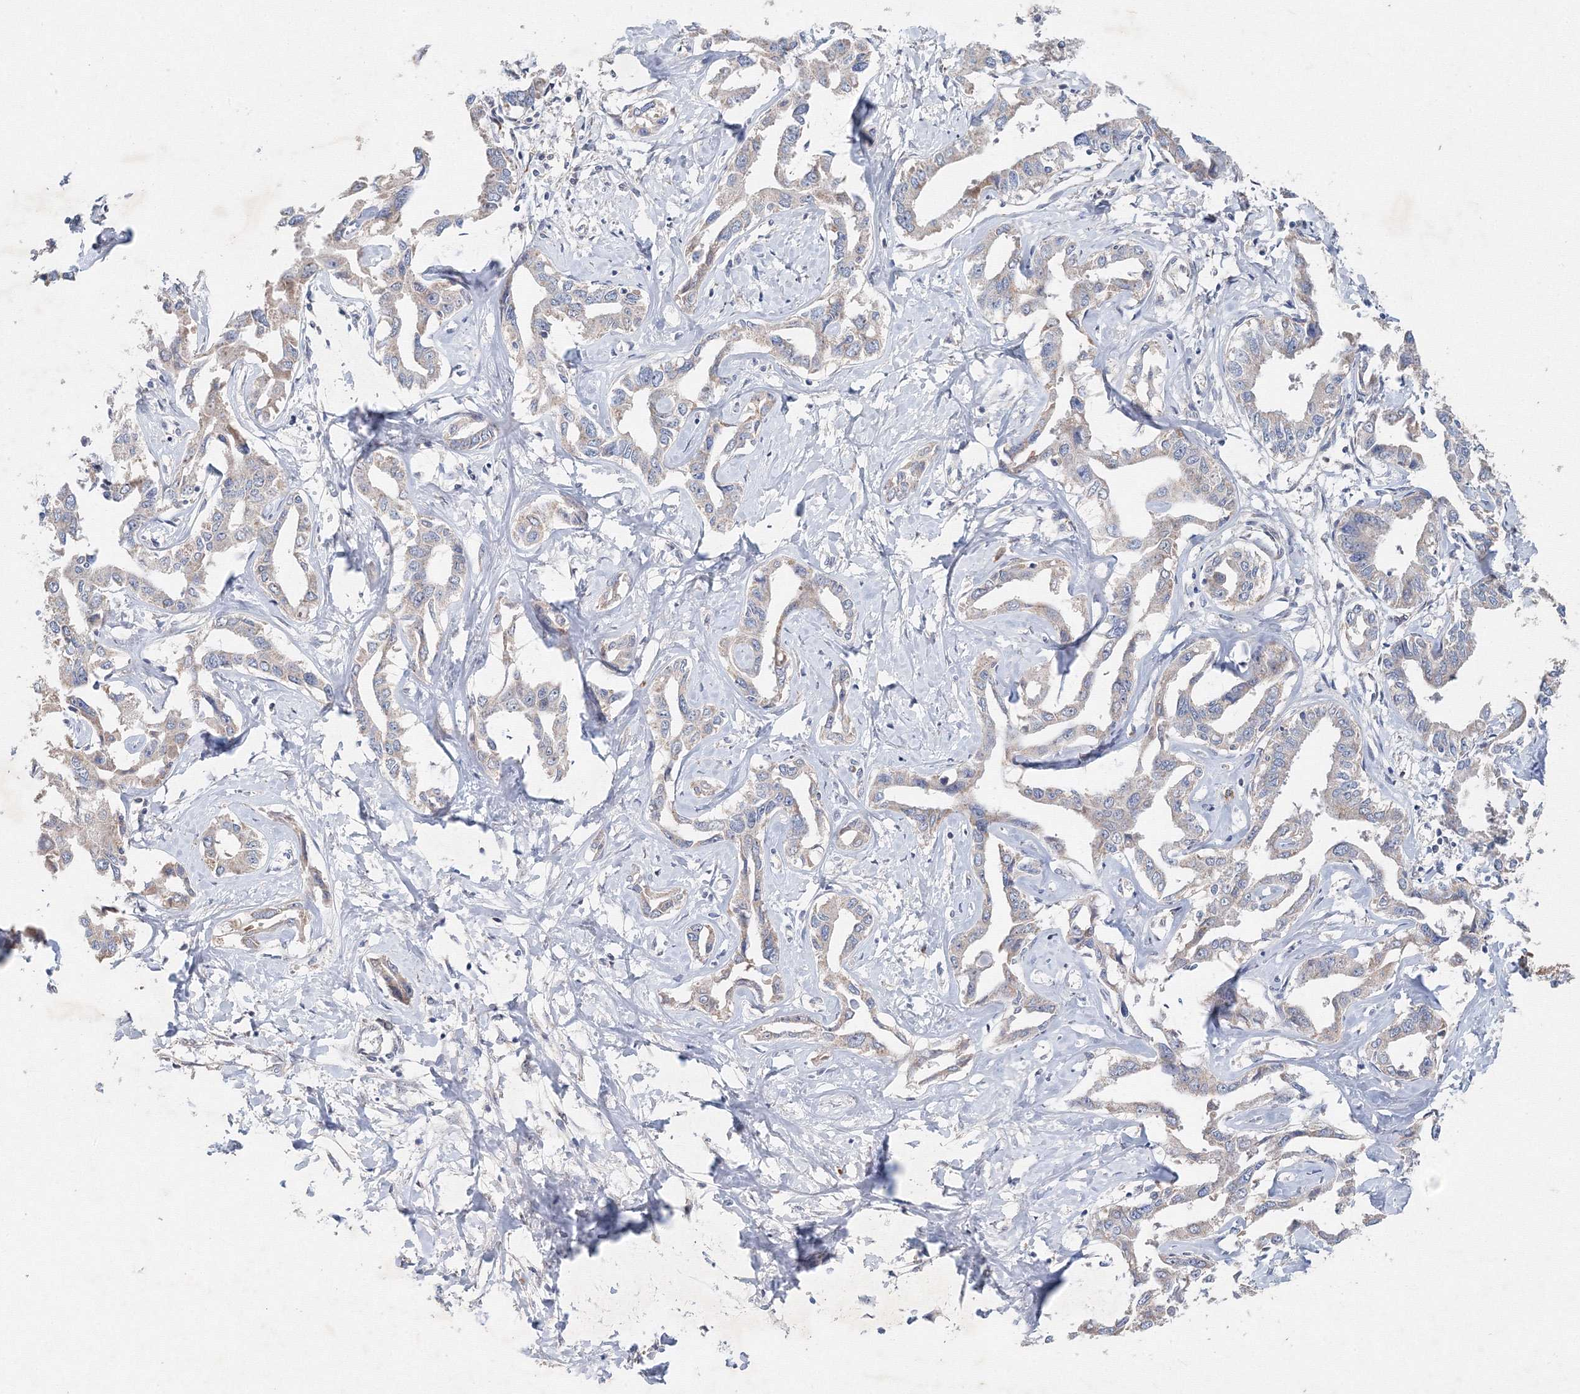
{"staining": {"intensity": "weak", "quantity": ">75%", "location": "cytoplasmic/membranous"}, "tissue": "liver cancer", "cell_type": "Tumor cells", "image_type": "cancer", "snomed": [{"axis": "morphology", "description": "Cholangiocarcinoma"}, {"axis": "topography", "description": "Liver"}], "caption": "Weak cytoplasmic/membranous staining for a protein is present in approximately >75% of tumor cells of liver cancer using immunohistochemistry.", "gene": "WDR49", "patient": {"sex": "male", "age": 59}}